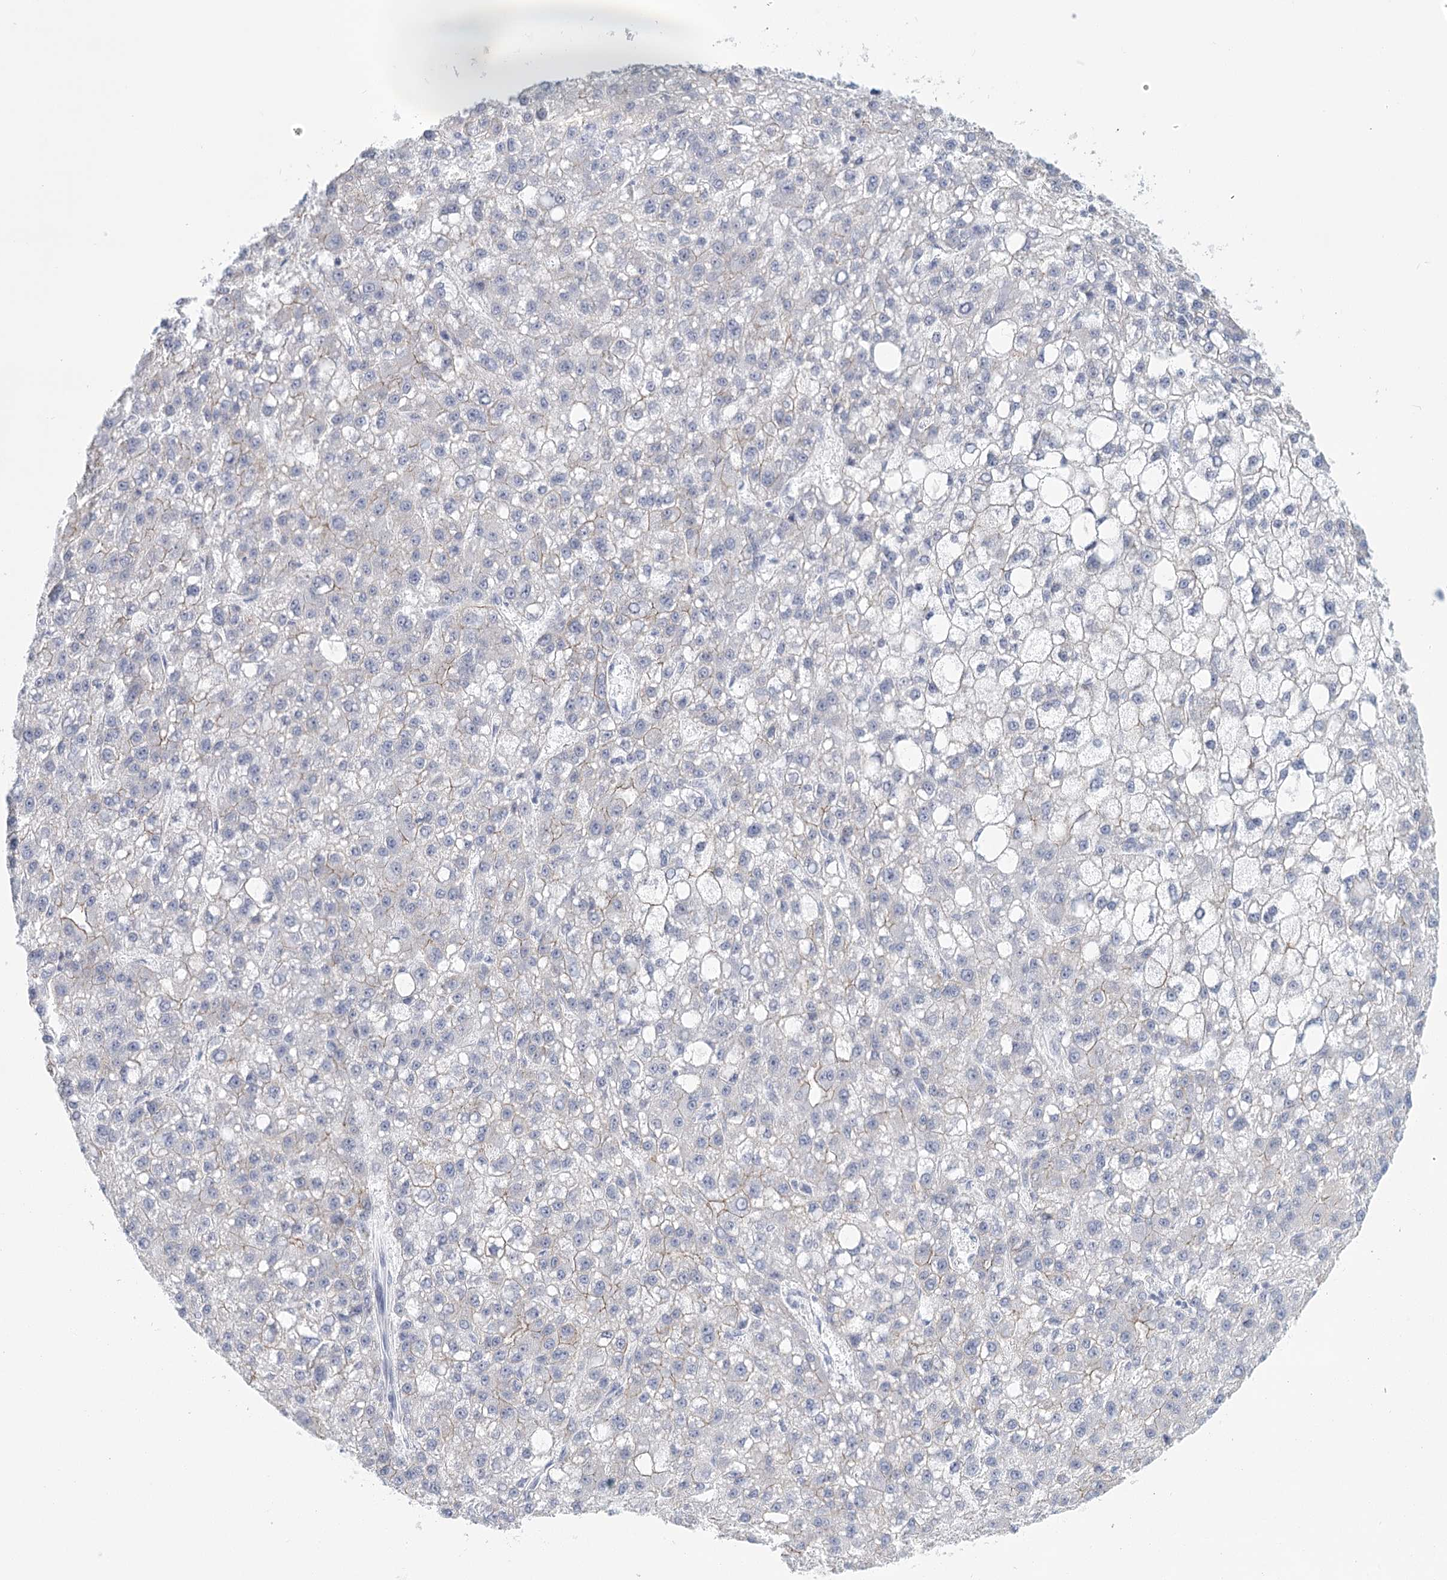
{"staining": {"intensity": "weak", "quantity": "25%-75%", "location": "cytoplasmic/membranous"}, "tissue": "liver cancer", "cell_type": "Tumor cells", "image_type": "cancer", "snomed": [{"axis": "morphology", "description": "Carcinoma, Hepatocellular, NOS"}, {"axis": "topography", "description": "Liver"}], "caption": "Liver cancer (hepatocellular carcinoma) stained with DAB (3,3'-diaminobenzidine) immunohistochemistry exhibits low levels of weak cytoplasmic/membranous positivity in approximately 25%-75% of tumor cells.", "gene": "WNT8B", "patient": {"sex": "male", "age": 67}}